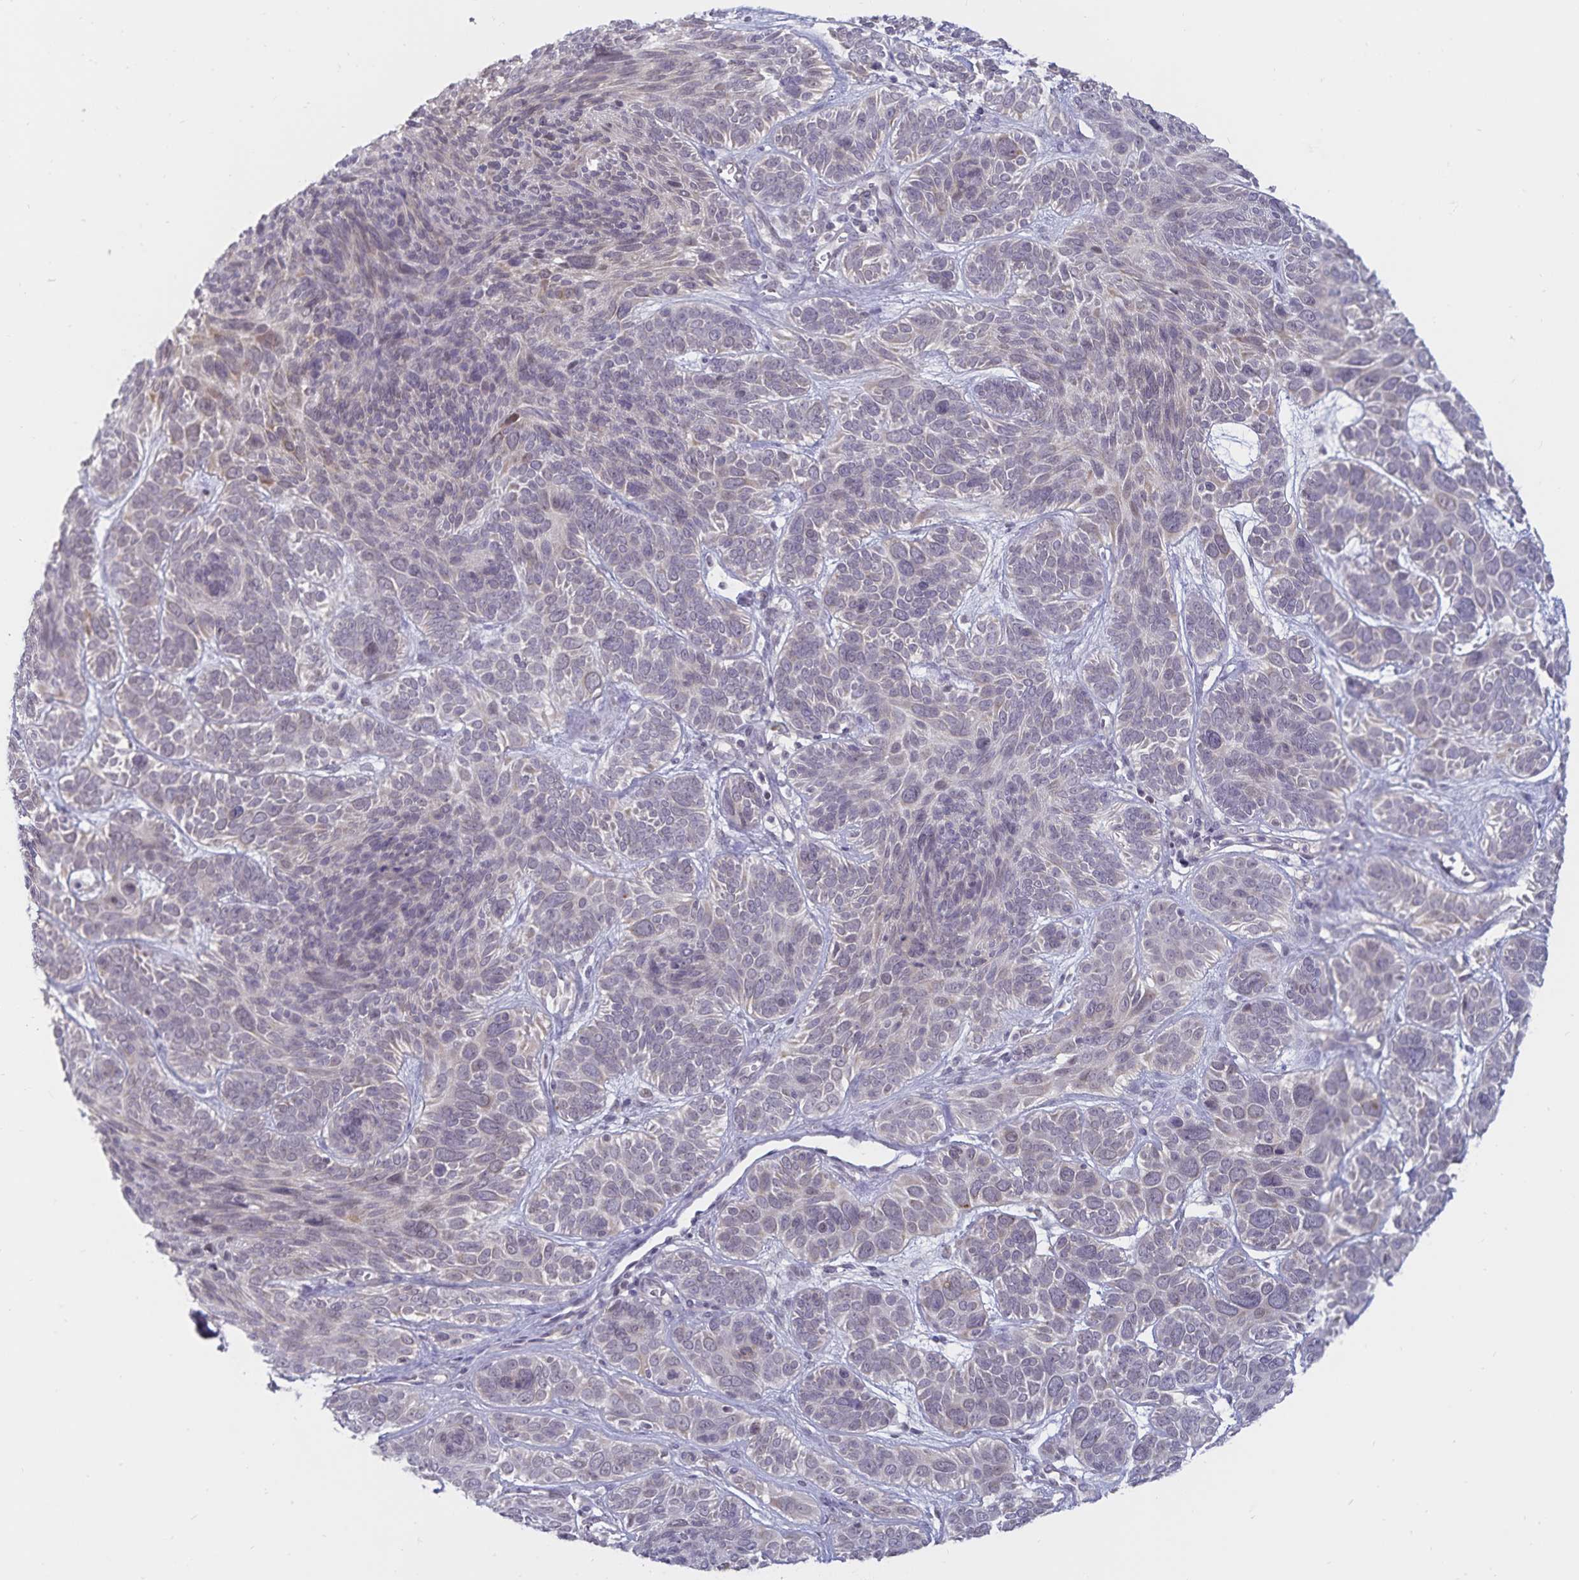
{"staining": {"intensity": "negative", "quantity": "none", "location": "none"}, "tissue": "skin cancer", "cell_type": "Tumor cells", "image_type": "cancer", "snomed": [{"axis": "morphology", "description": "Basal cell carcinoma"}, {"axis": "topography", "description": "Skin"}, {"axis": "topography", "description": "Skin of face"}], "caption": "IHC photomicrograph of neoplastic tissue: human basal cell carcinoma (skin) stained with DAB reveals no significant protein expression in tumor cells. (DAB (3,3'-diaminobenzidine) immunohistochemistry (IHC), high magnification).", "gene": "ATP2A2", "patient": {"sex": "male", "age": 73}}